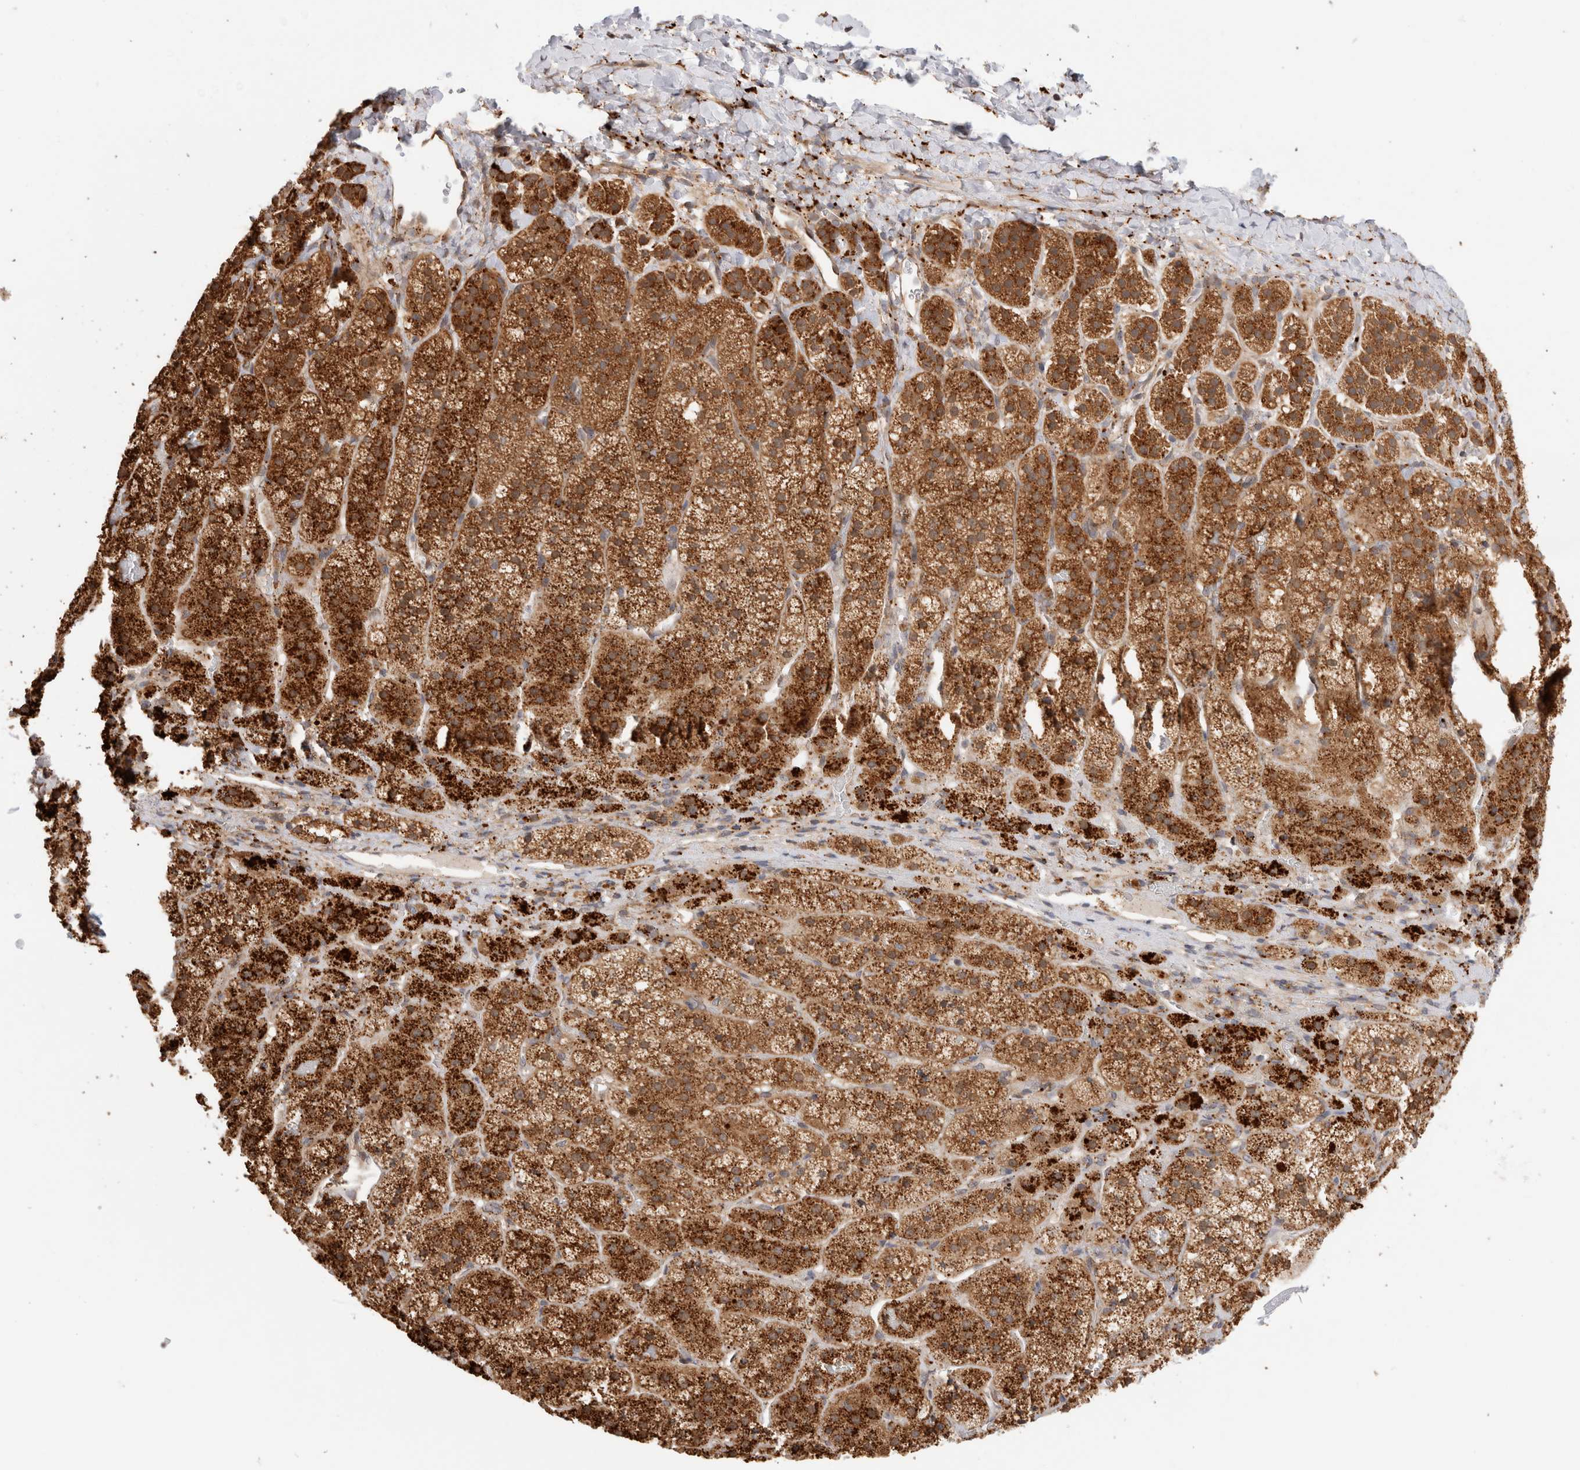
{"staining": {"intensity": "strong", "quantity": ">75%", "location": "cytoplasmic/membranous"}, "tissue": "adrenal gland", "cell_type": "Glandular cells", "image_type": "normal", "snomed": [{"axis": "morphology", "description": "Normal tissue, NOS"}, {"axis": "topography", "description": "Adrenal gland"}], "caption": "IHC of unremarkable human adrenal gland exhibits high levels of strong cytoplasmic/membranous positivity in approximately >75% of glandular cells. (brown staining indicates protein expression, while blue staining denotes nuclei).", "gene": "ACTL9", "patient": {"sex": "female", "age": 44}}